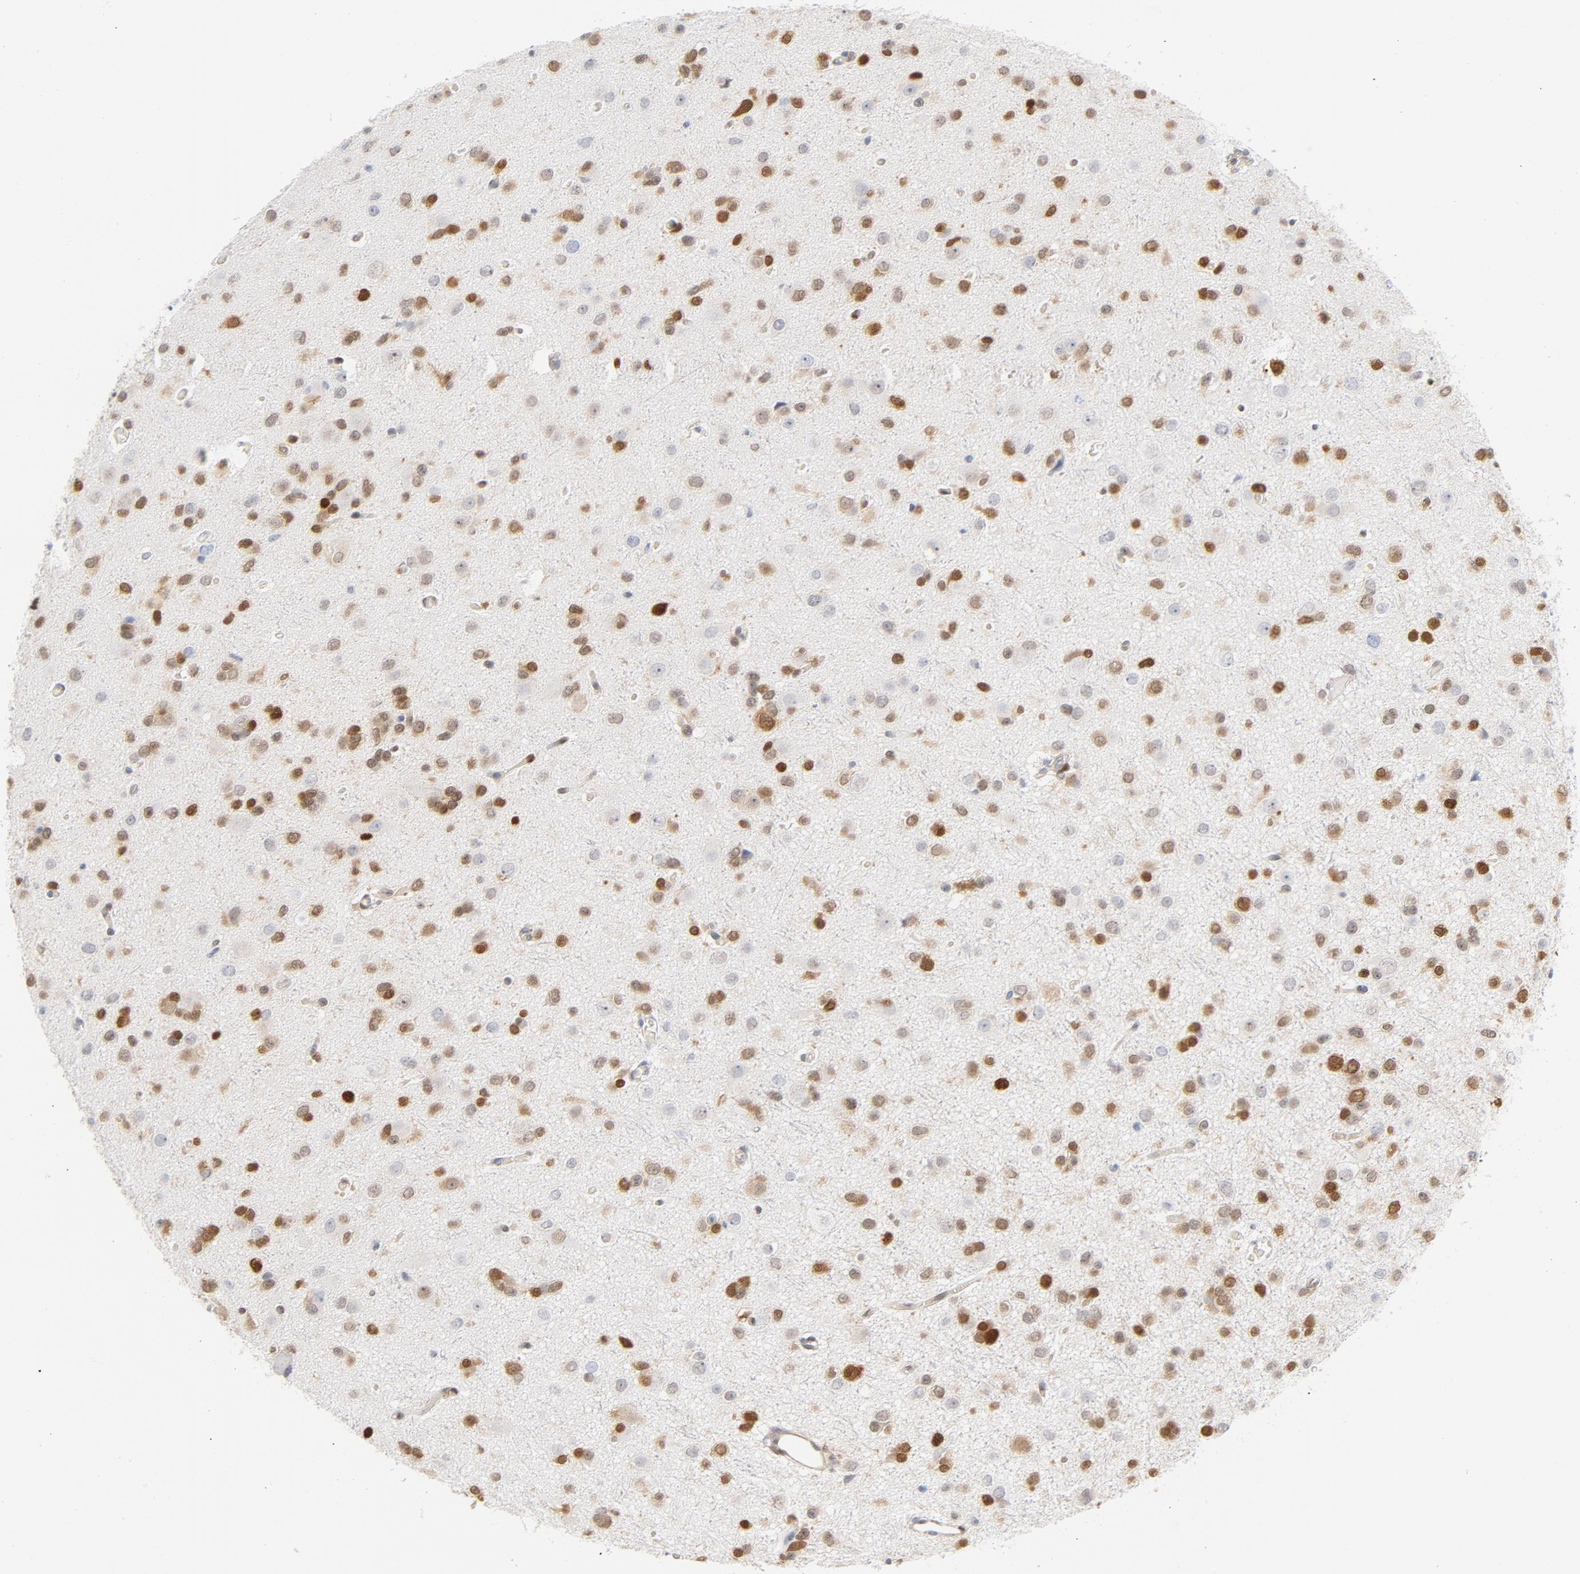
{"staining": {"intensity": "moderate", "quantity": "25%-75%", "location": "cytoplasmic/membranous,nuclear"}, "tissue": "glioma", "cell_type": "Tumor cells", "image_type": "cancer", "snomed": [{"axis": "morphology", "description": "Glioma, malignant, Low grade"}, {"axis": "topography", "description": "Brain"}], "caption": "Immunohistochemical staining of human glioma shows medium levels of moderate cytoplasmic/membranous and nuclear protein staining in approximately 25%-75% of tumor cells. (IHC, brightfield microscopy, high magnification).", "gene": "CDKN1B", "patient": {"sex": "male", "age": 42}}